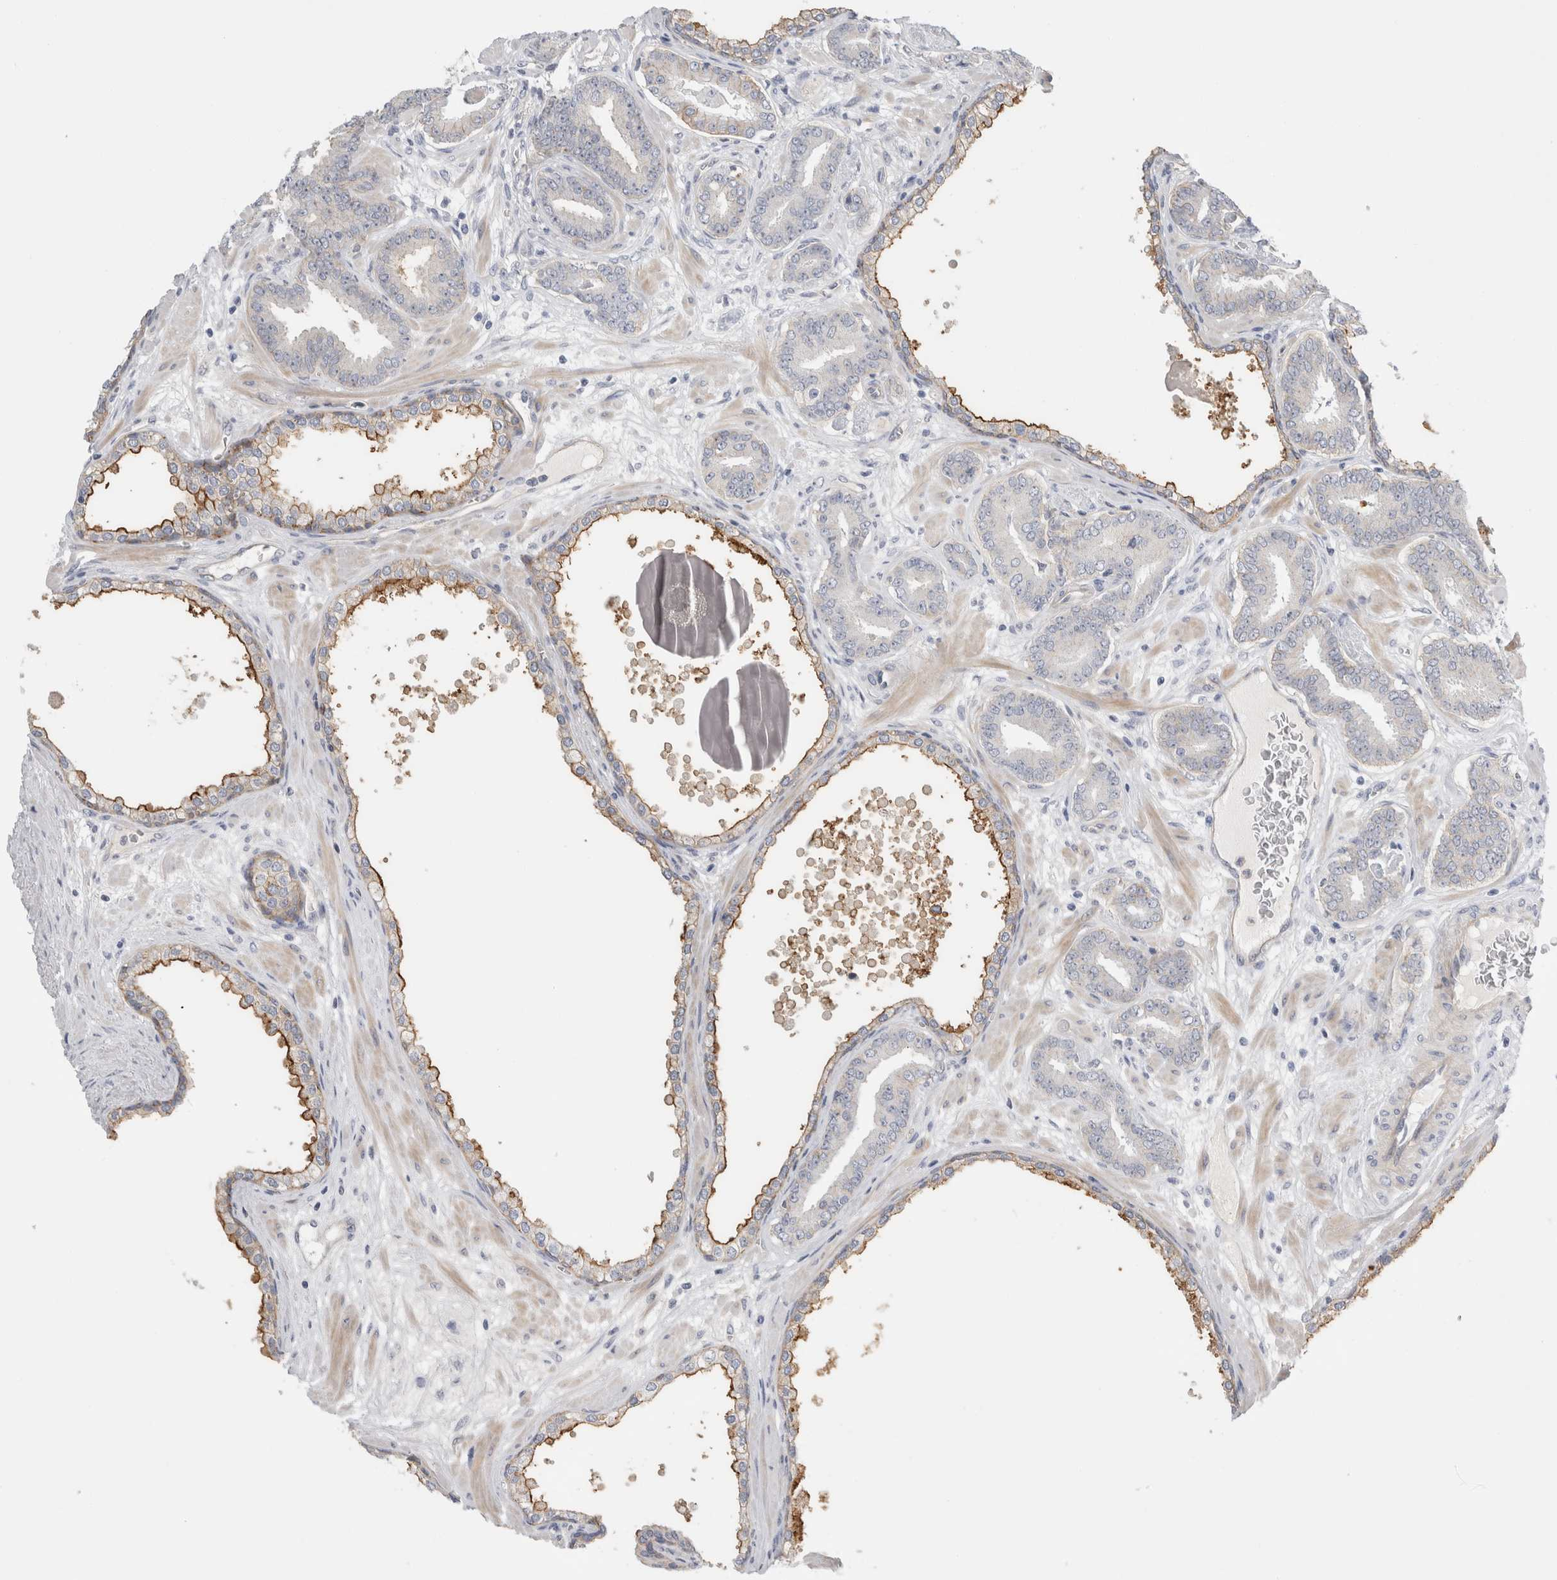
{"staining": {"intensity": "negative", "quantity": "none", "location": "none"}, "tissue": "prostate cancer", "cell_type": "Tumor cells", "image_type": "cancer", "snomed": [{"axis": "morphology", "description": "Adenocarcinoma, Low grade"}, {"axis": "topography", "description": "Prostate"}], "caption": "Immunohistochemistry micrograph of human prostate cancer (adenocarcinoma (low-grade)) stained for a protein (brown), which exhibits no staining in tumor cells.", "gene": "VANGL1", "patient": {"sex": "male", "age": 62}}